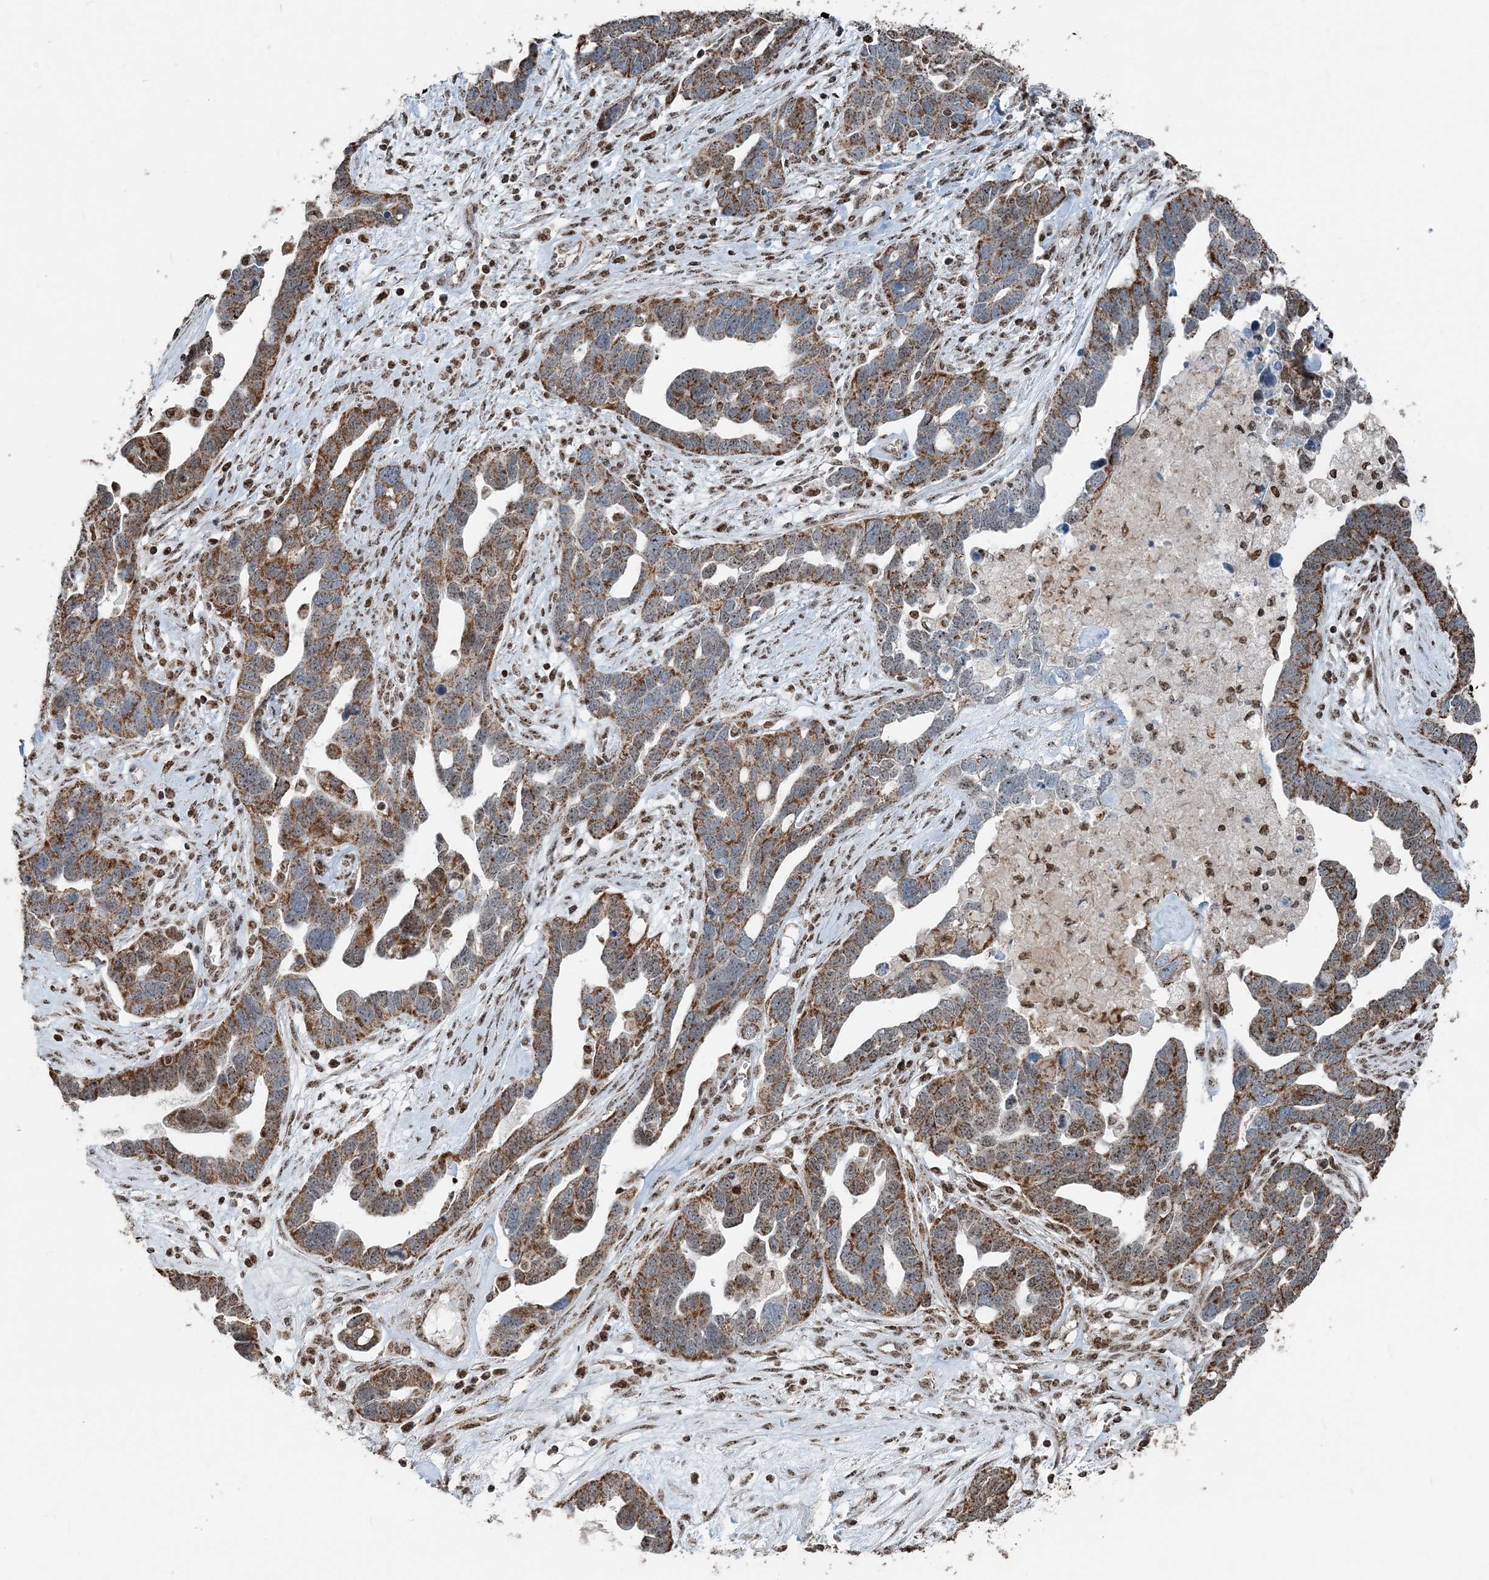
{"staining": {"intensity": "moderate", "quantity": ">75%", "location": "cytoplasmic/membranous"}, "tissue": "ovarian cancer", "cell_type": "Tumor cells", "image_type": "cancer", "snomed": [{"axis": "morphology", "description": "Cystadenocarcinoma, serous, NOS"}, {"axis": "topography", "description": "Ovary"}], "caption": "Immunohistochemistry (DAB) staining of human ovarian cancer (serous cystadenocarcinoma) reveals moderate cytoplasmic/membranous protein expression in about >75% of tumor cells. Immunohistochemistry stains the protein of interest in brown and the nuclei are stained blue.", "gene": "SUCLG1", "patient": {"sex": "female", "age": 54}}